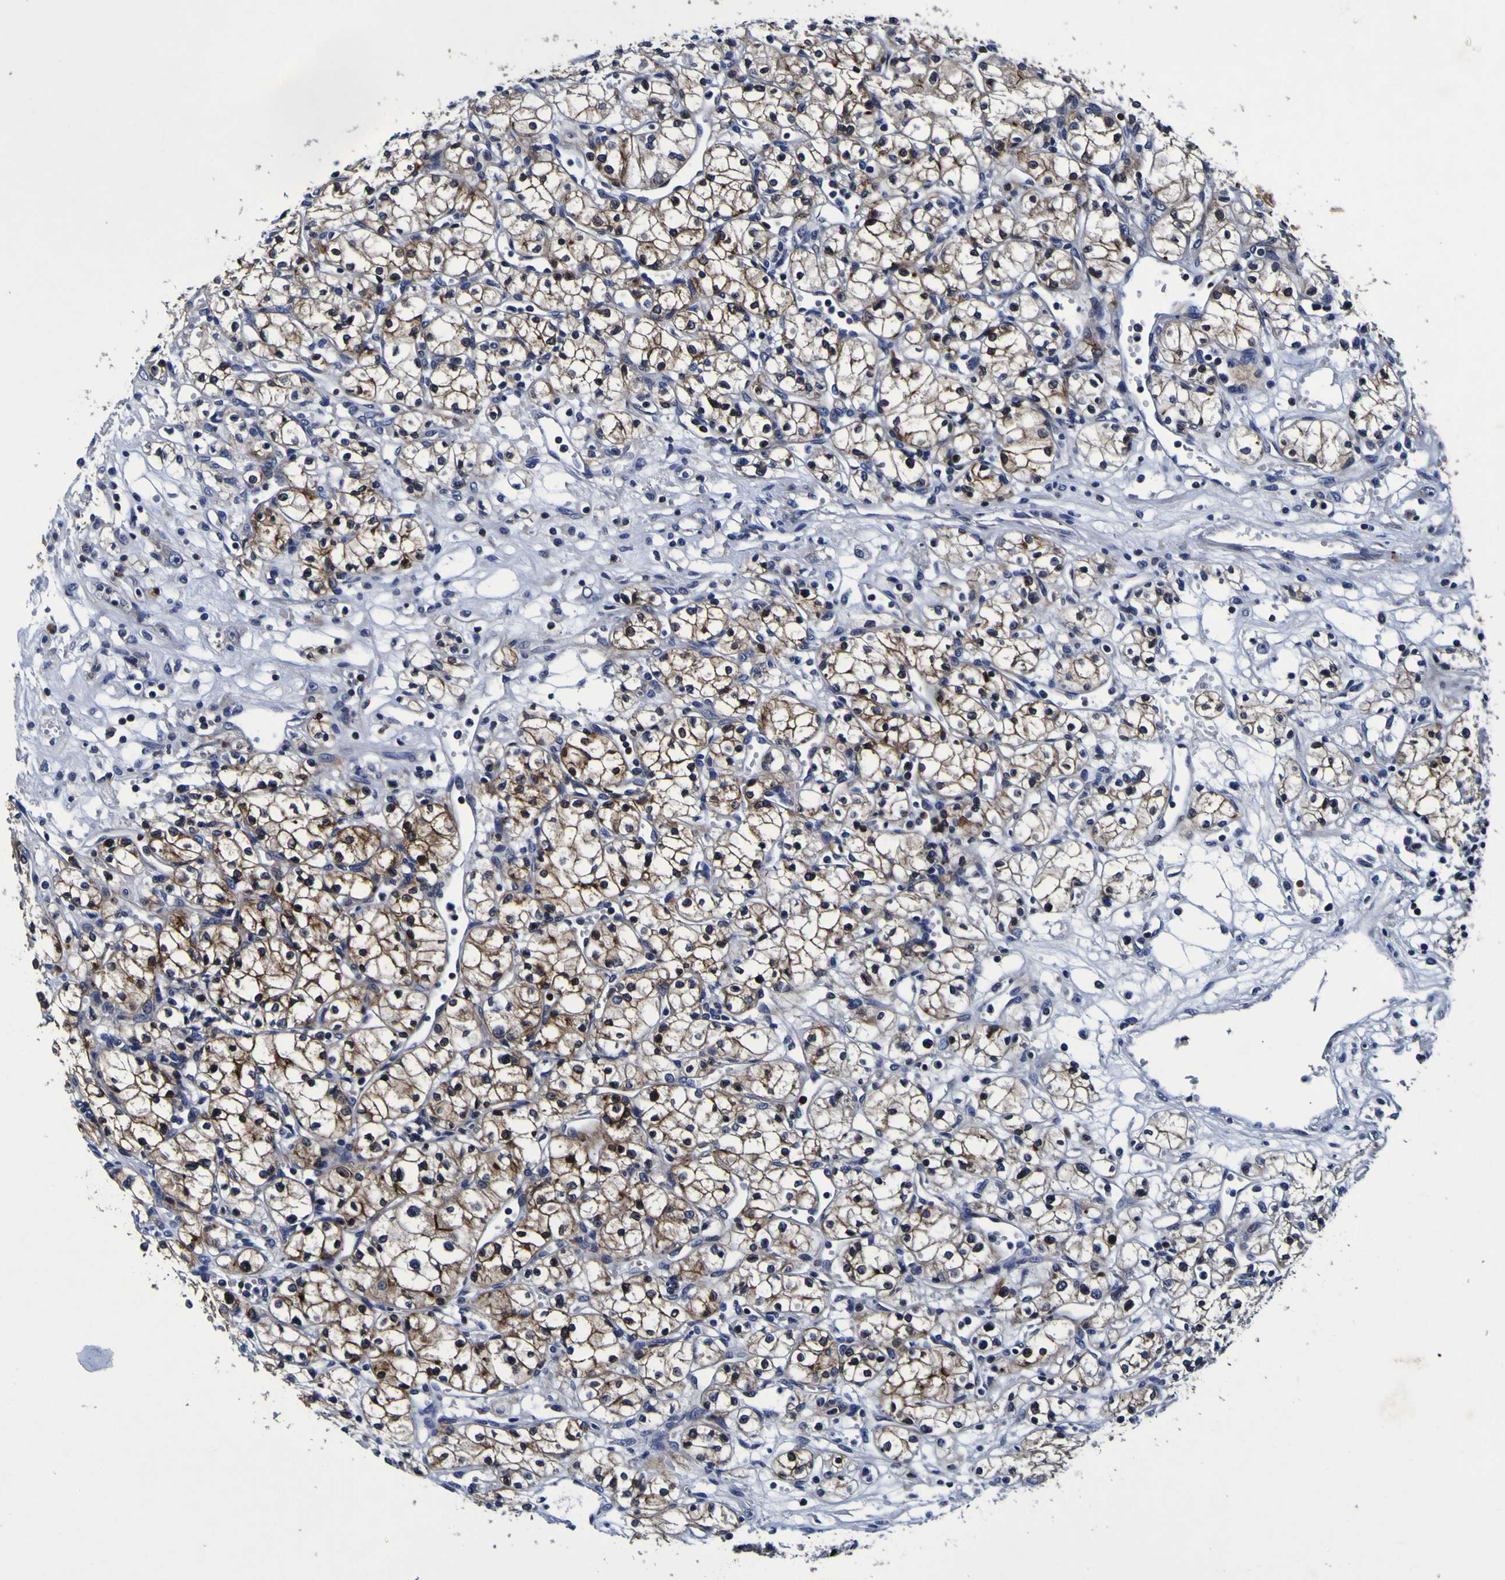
{"staining": {"intensity": "moderate", "quantity": "25%-75%", "location": "cytoplasmic/membranous,nuclear"}, "tissue": "renal cancer", "cell_type": "Tumor cells", "image_type": "cancer", "snomed": [{"axis": "morphology", "description": "Normal tissue, NOS"}, {"axis": "morphology", "description": "Adenocarcinoma, NOS"}, {"axis": "topography", "description": "Kidney"}], "caption": "Adenocarcinoma (renal) stained for a protein reveals moderate cytoplasmic/membranous and nuclear positivity in tumor cells.", "gene": "SORCS1", "patient": {"sex": "male", "age": 59}}